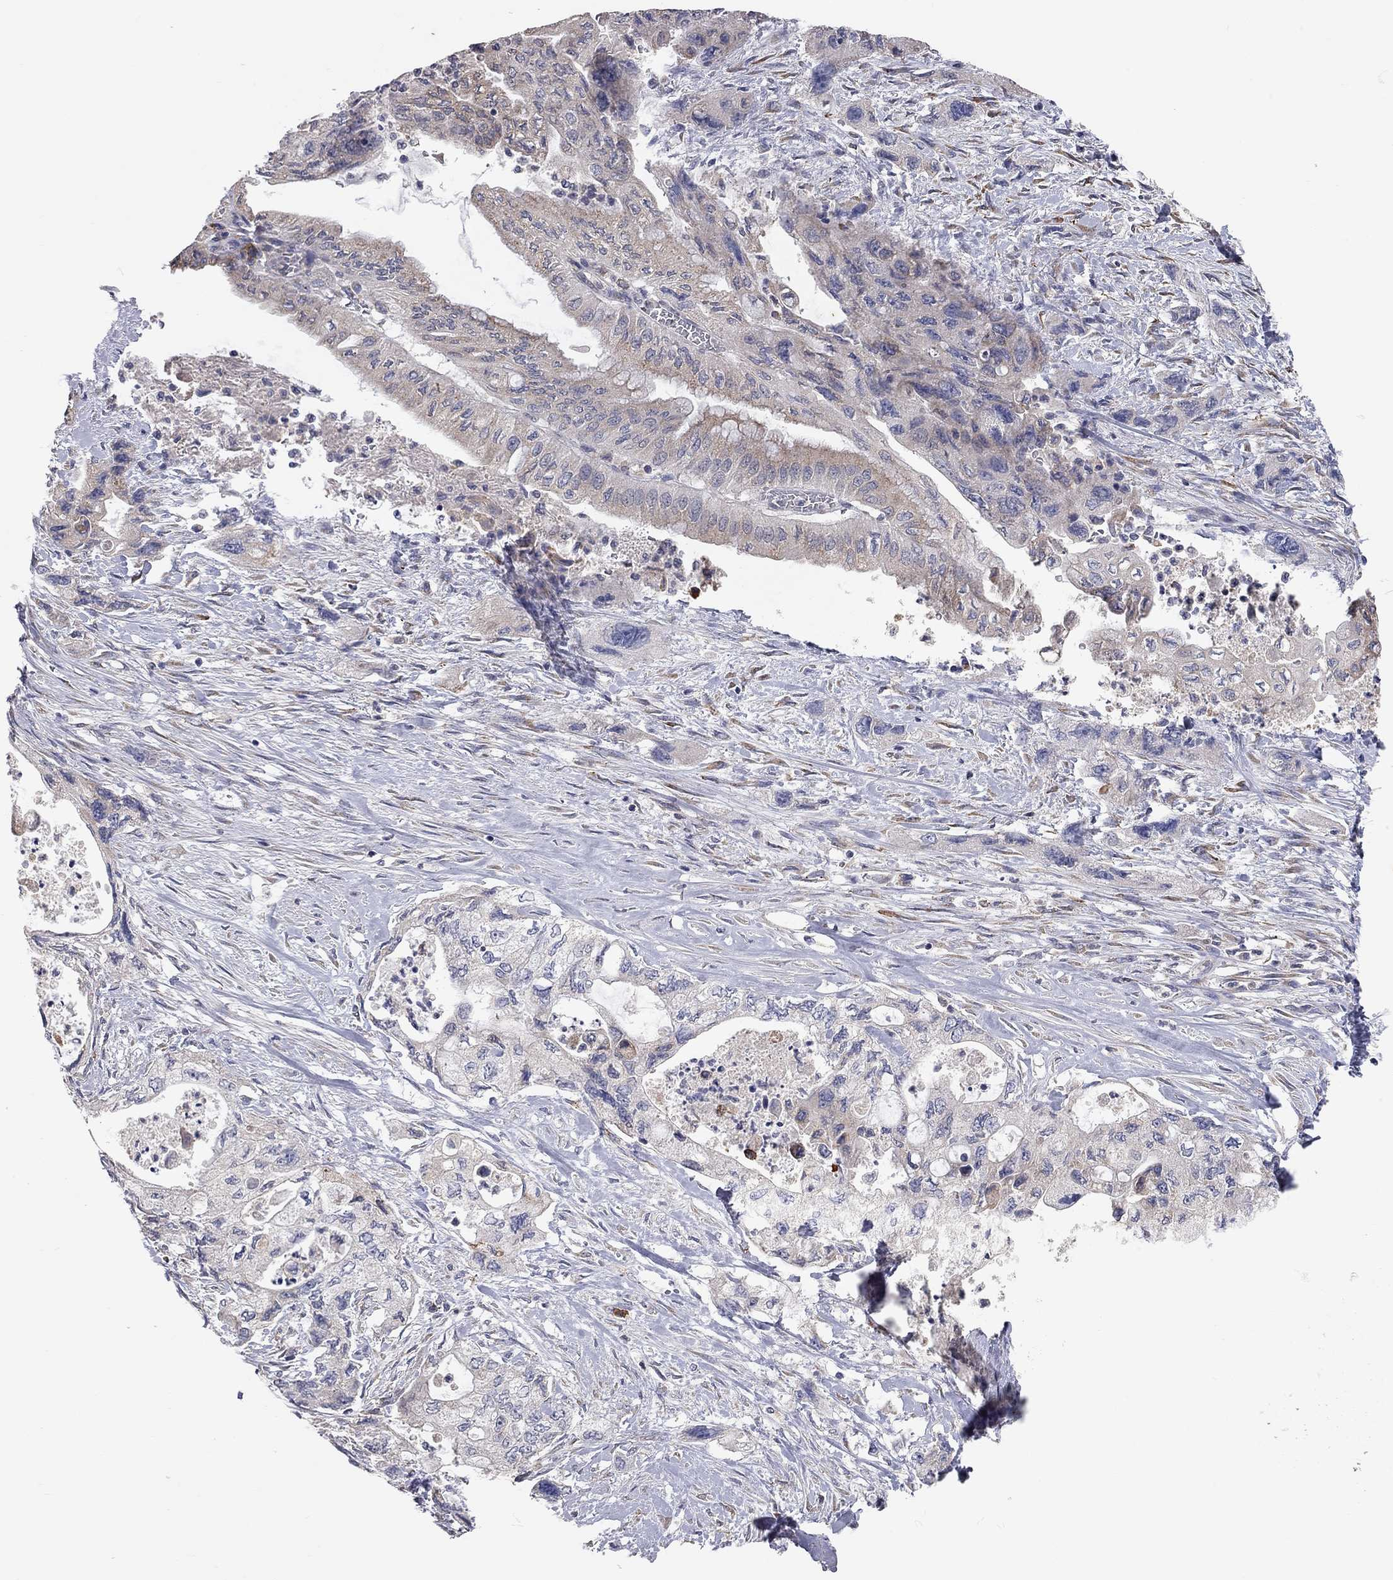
{"staining": {"intensity": "weak", "quantity": "<25%", "location": "cytoplasmic/membranous"}, "tissue": "pancreatic cancer", "cell_type": "Tumor cells", "image_type": "cancer", "snomed": [{"axis": "morphology", "description": "Adenocarcinoma, NOS"}, {"axis": "topography", "description": "Pancreas"}], "caption": "High magnification brightfield microscopy of pancreatic cancer stained with DAB (brown) and counterstained with hematoxylin (blue): tumor cells show no significant positivity.", "gene": "XAGE2", "patient": {"sex": "female", "age": 73}}